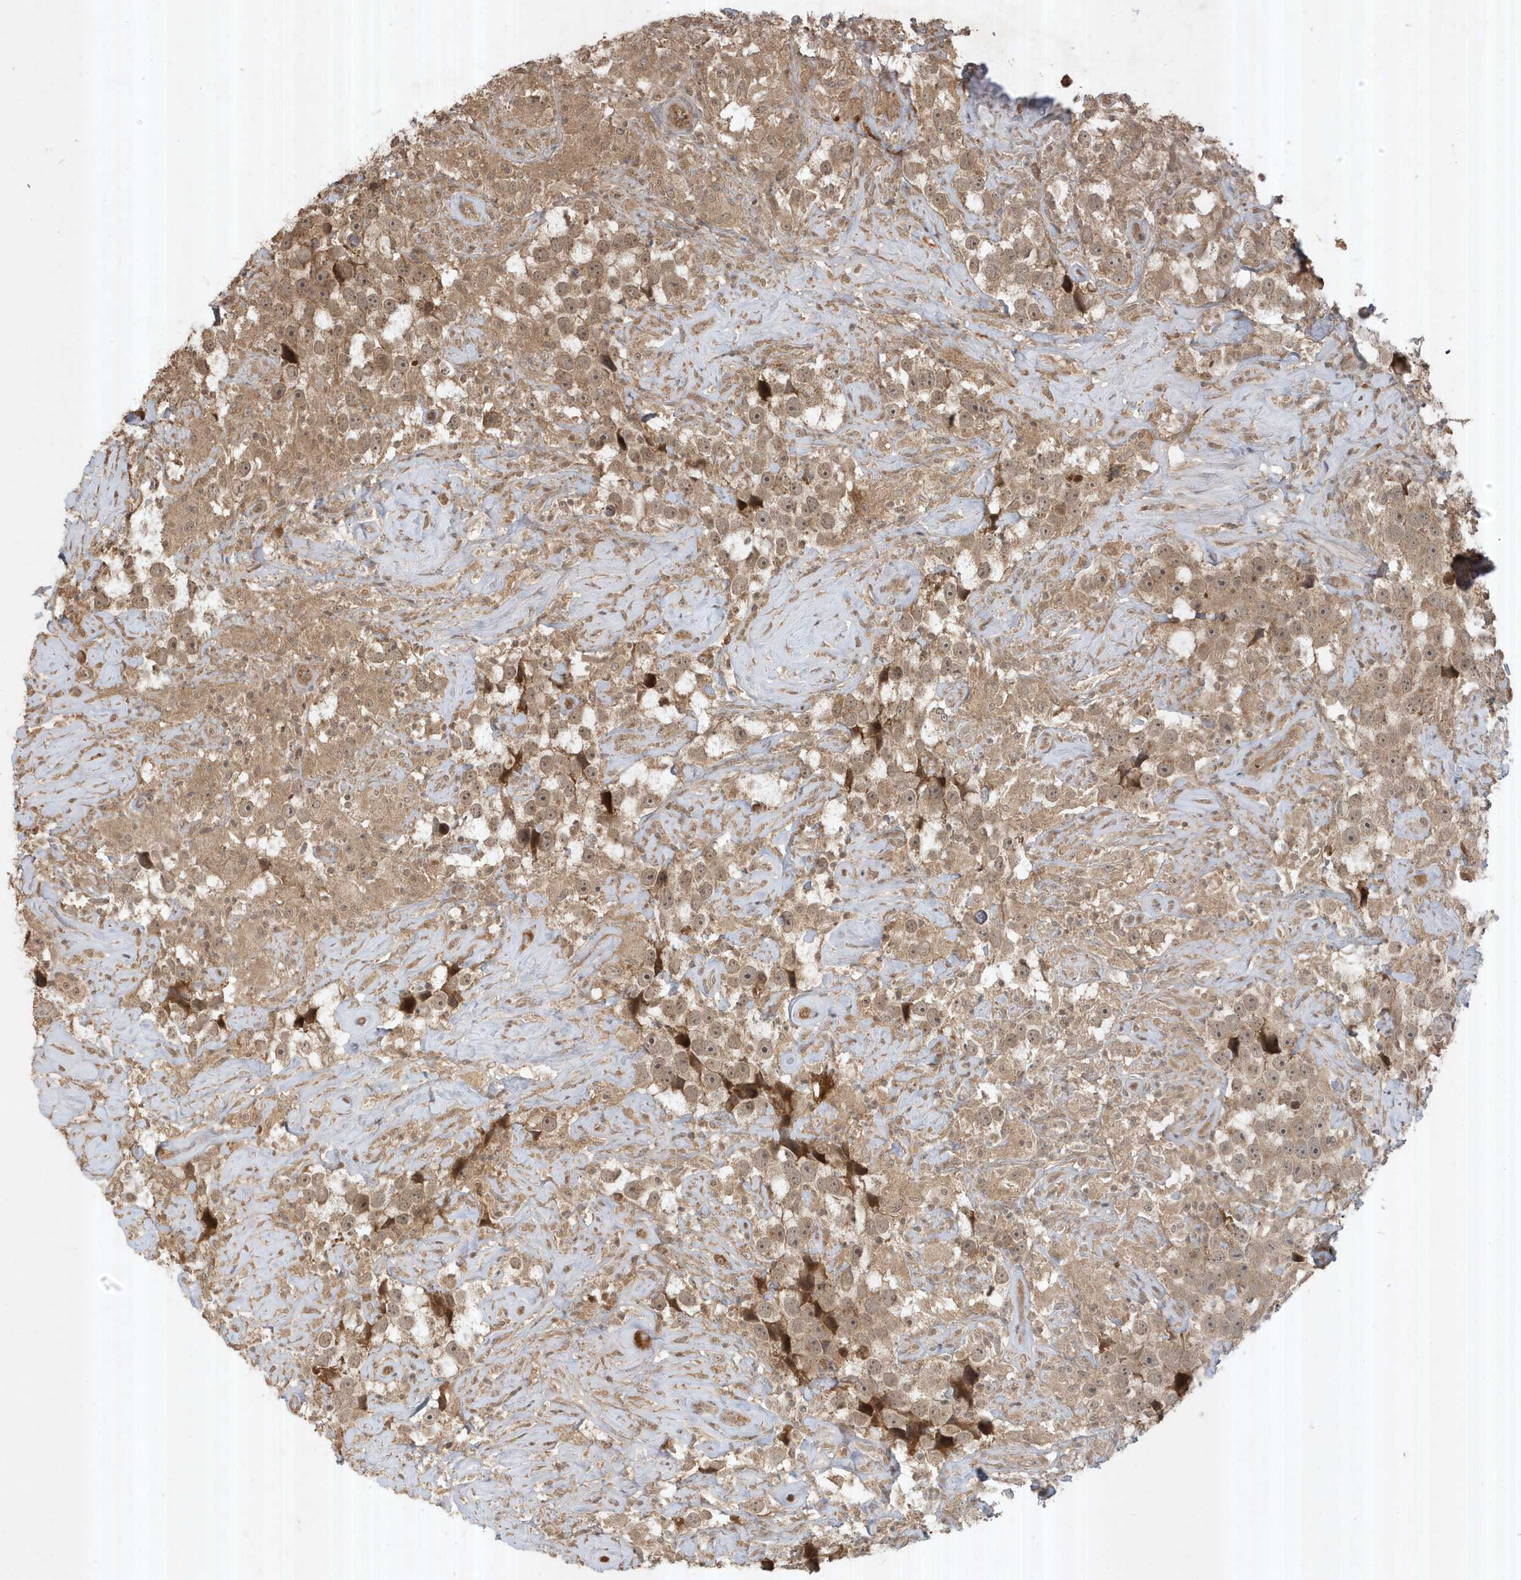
{"staining": {"intensity": "moderate", "quantity": ">75%", "location": "cytoplasmic/membranous"}, "tissue": "testis cancer", "cell_type": "Tumor cells", "image_type": "cancer", "snomed": [{"axis": "morphology", "description": "Seminoma, NOS"}, {"axis": "topography", "description": "Testis"}], "caption": "Testis cancer (seminoma) stained for a protein demonstrates moderate cytoplasmic/membranous positivity in tumor cells.", "gene": "ABCB9", "patient": {"sex": "male", "age": 49}}